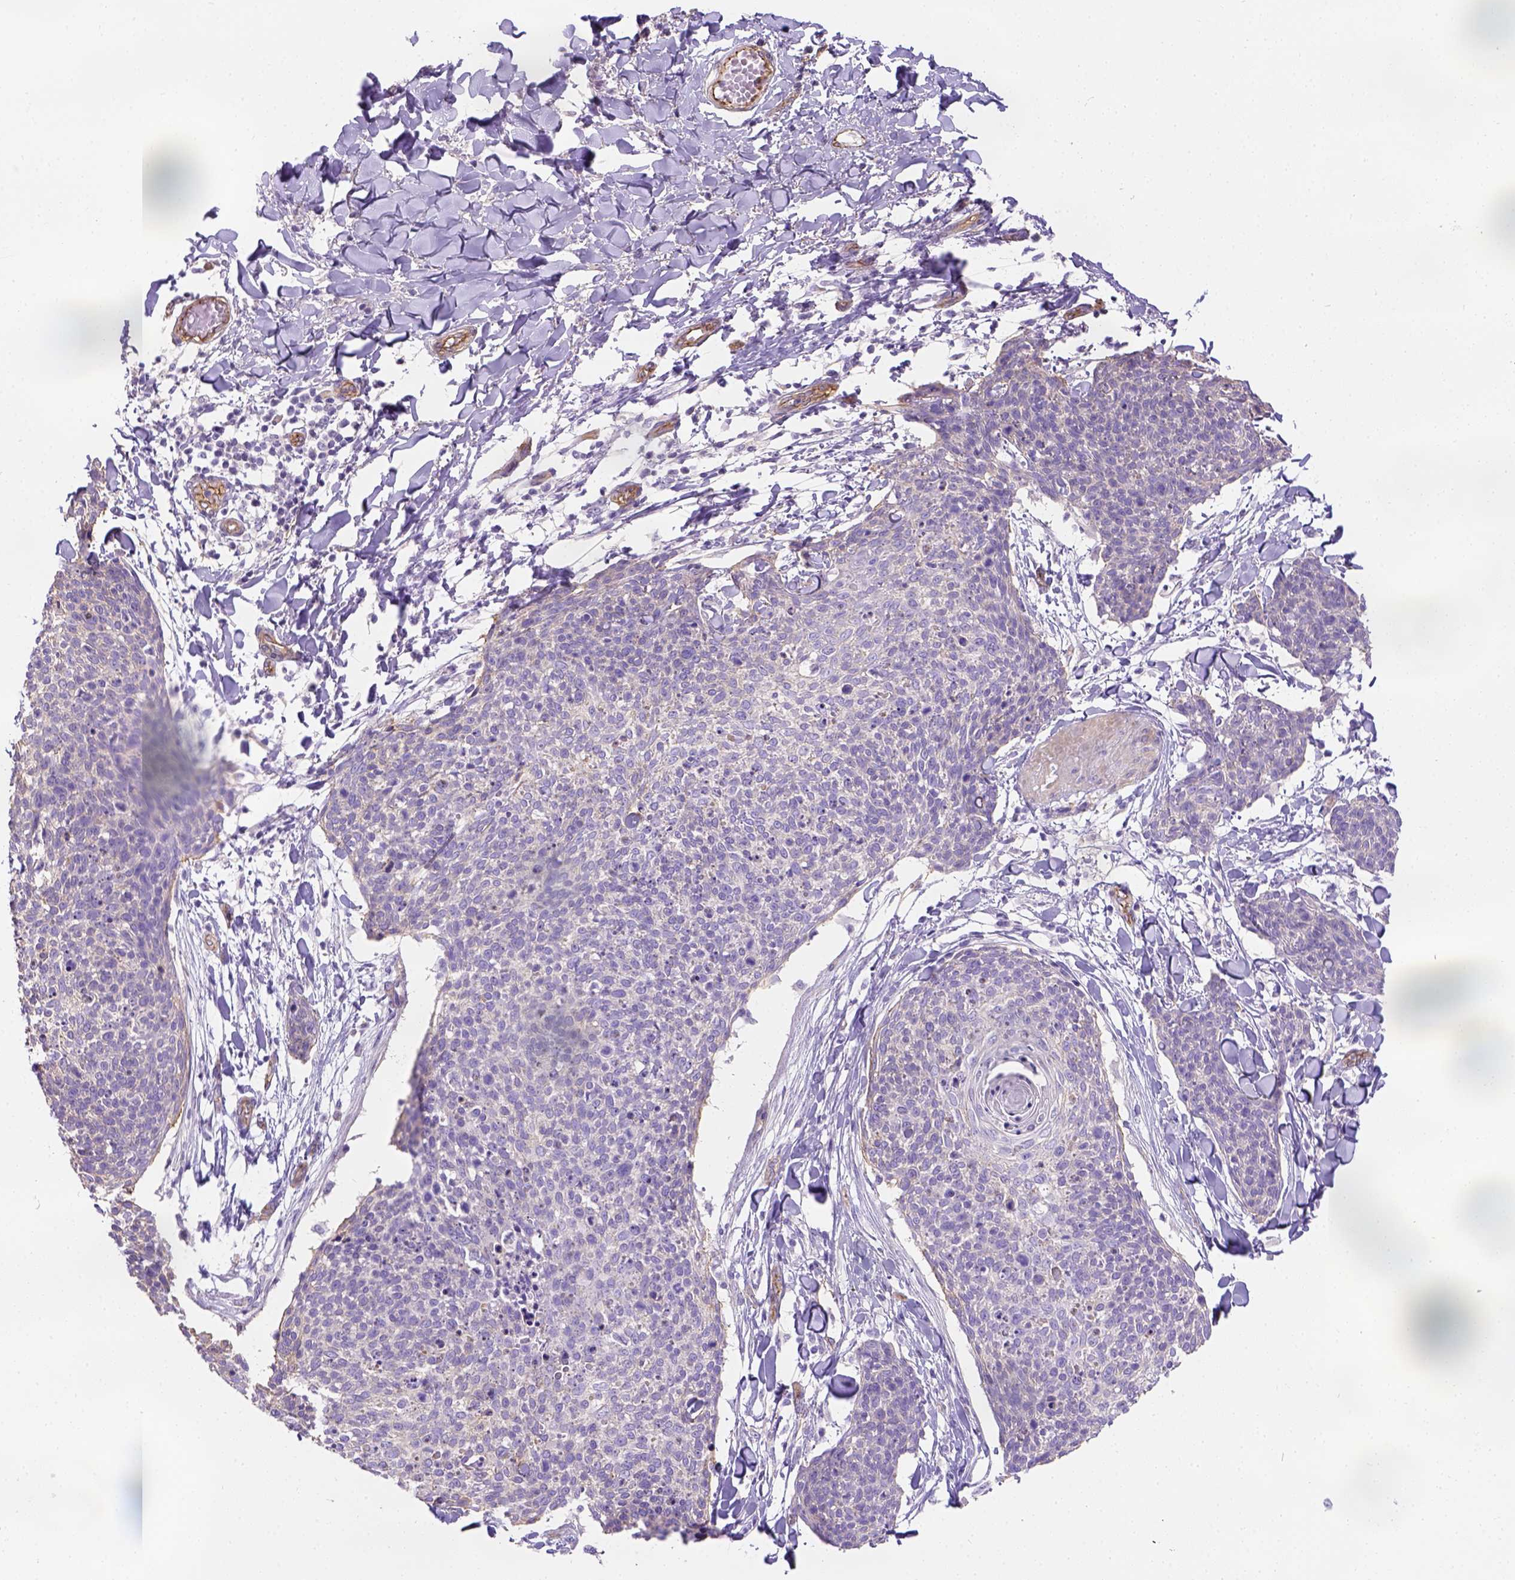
{"staining": {"intensity": "negative", "quantity": "none", "location": "none"}, "tissue": "skin cancer", "cell_type": "Tumor cells", "image_type": "cancer", "snomed": [{"axis": "morphology", "description": "Squamous cell carcinoma, NOS"}, {"axis": "topography", "description": "Skin"}, {"axis": "topography", "description": "Vulva"}], "caption": "High magnification brightfield microscopy of skin cancer (squamous cell carcinoma) stained with DAB (brown) and counterstained with hematoxylin (blue): tumor cells show no significant staining.", "gene": "PHF7", "patient": {"sex": "female", "age": 75}}